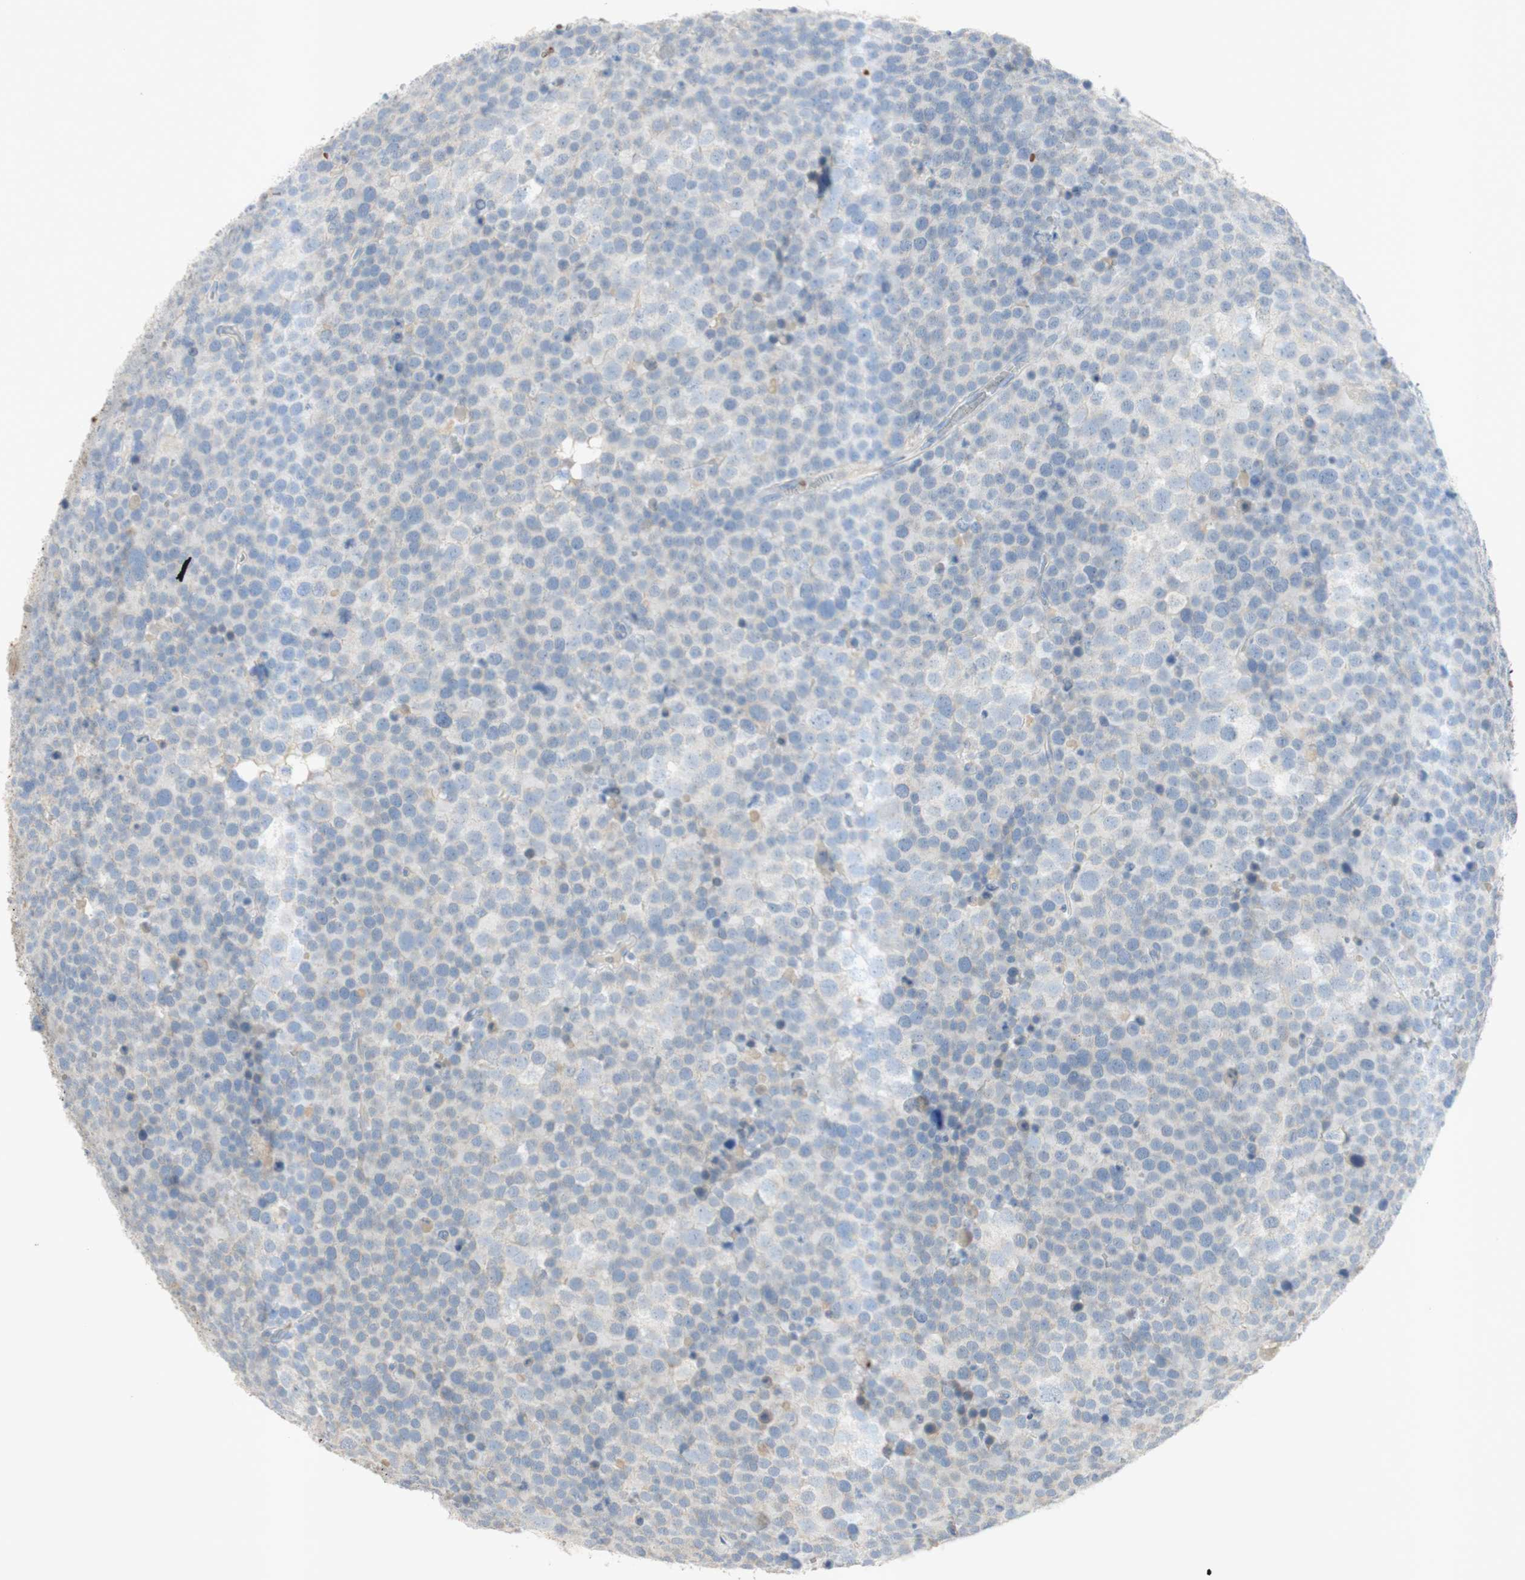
{"staining": {"intensity": "negative", "quantity": "none", "location": "none"}, "tissue": "testis cancer", "cell_type": "Tumor cells", "image_type": "cancer", "snomed": [{"axis": "morphology", "description": "Seminoma, NOS"}, {"axis": "topography", "description": "Testis"}], "caption": "Tumor cells show no significant protein expression in testis cancer (seminoma).", "gene": "EPO", "patient": {"sex": "male", "age": 71}}